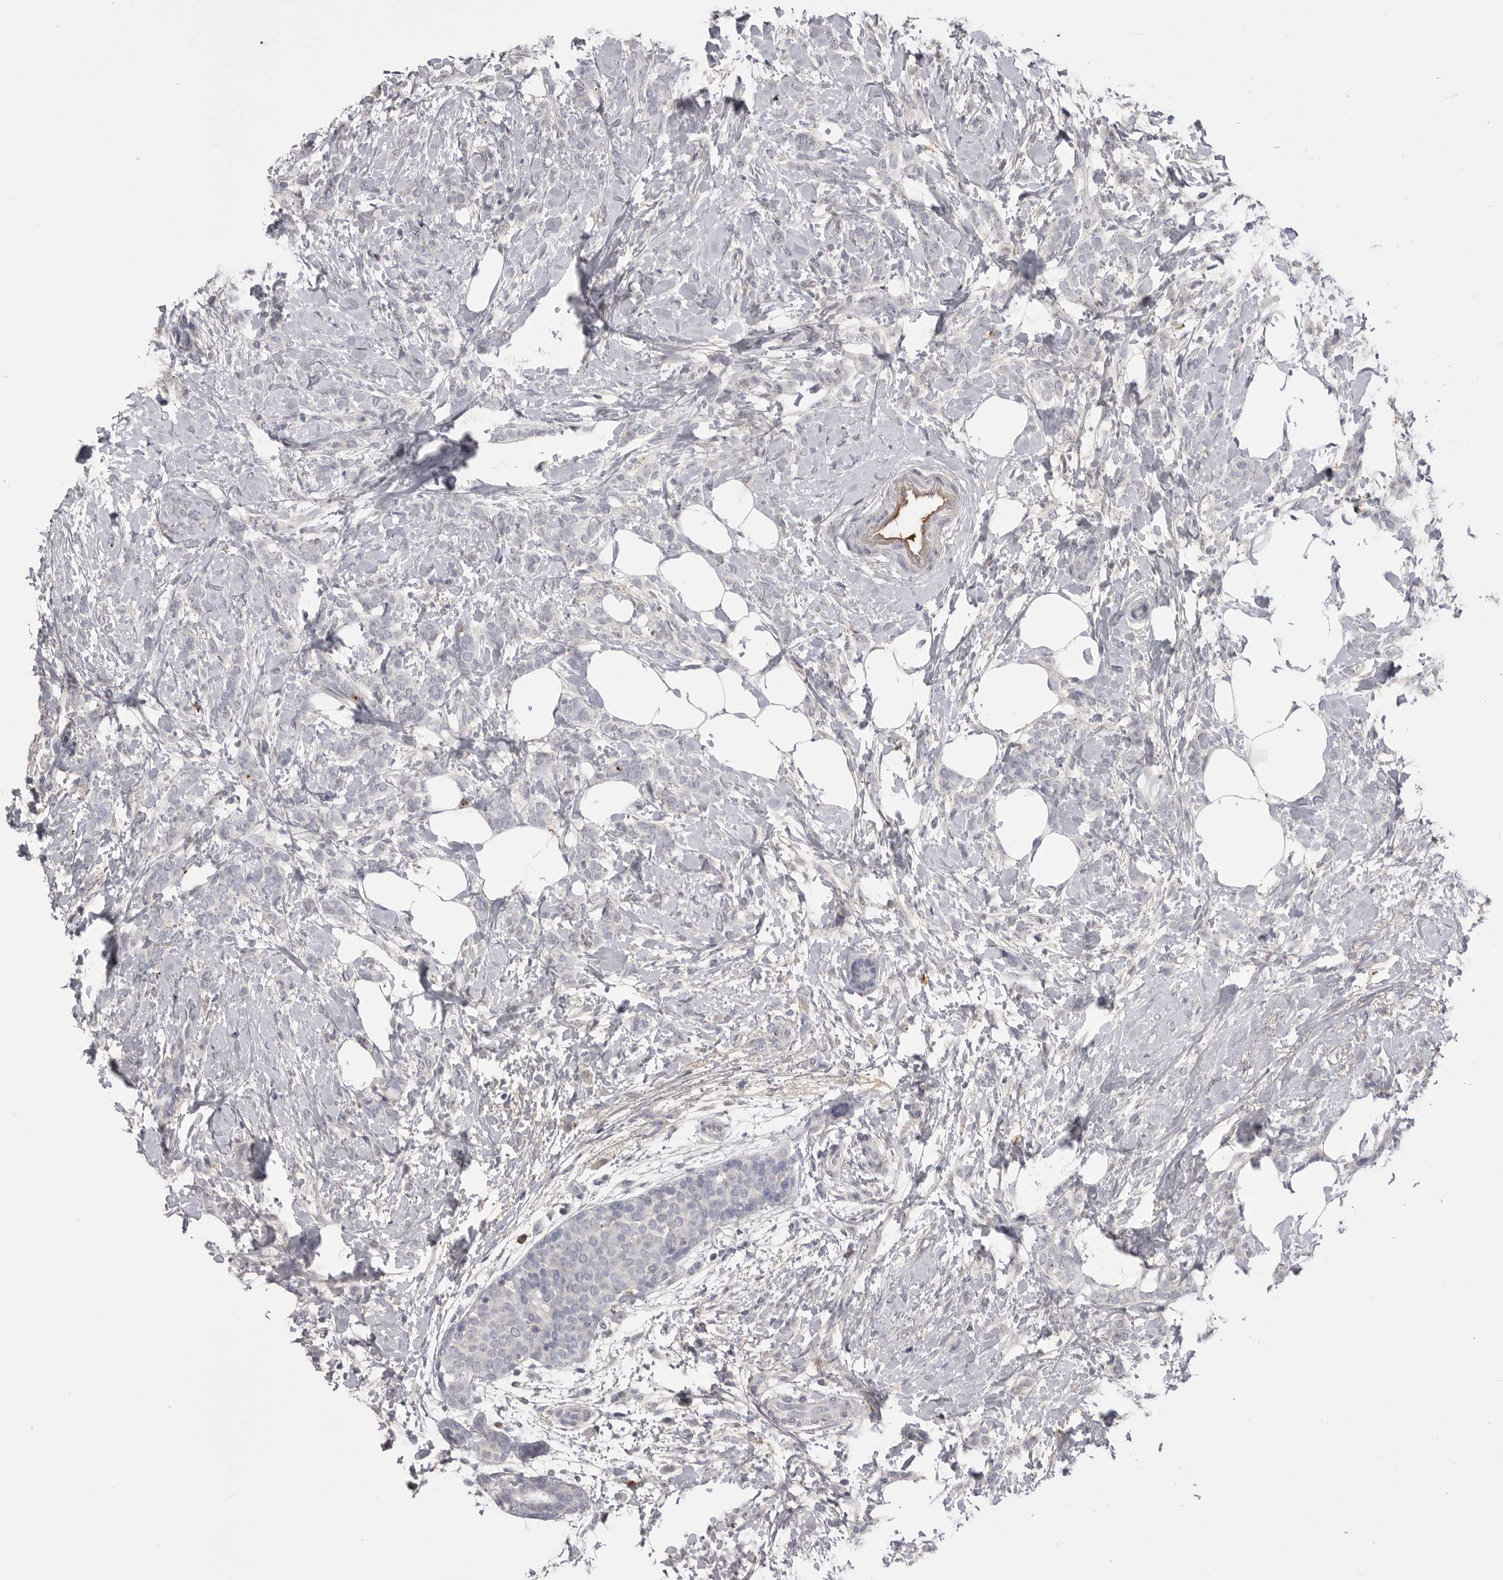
{"staining": {"intensity": "negative", "quantity": "none", "location": "none"}, "tissue": "breast cancer", "cell_type": "Tumor cells", "image_type": "cancer", "snomed": [{"axis": "morphology", "description": "Lobular carcinoma, in situ"}, {"axis": "morphology", "description": "Lobular carcinoma"}, {"axis": "topography", "description": "Breast"}], "caption": "Immunohistochemical staining of human lobular carcinoma in situ (breast) exhibits no significant positivity in tumor cells. (Immunohistochemistry, brightfield microscopy, high magnification).", "gene": "AHSG", "patient": {"sex": "female", "age": 41}}